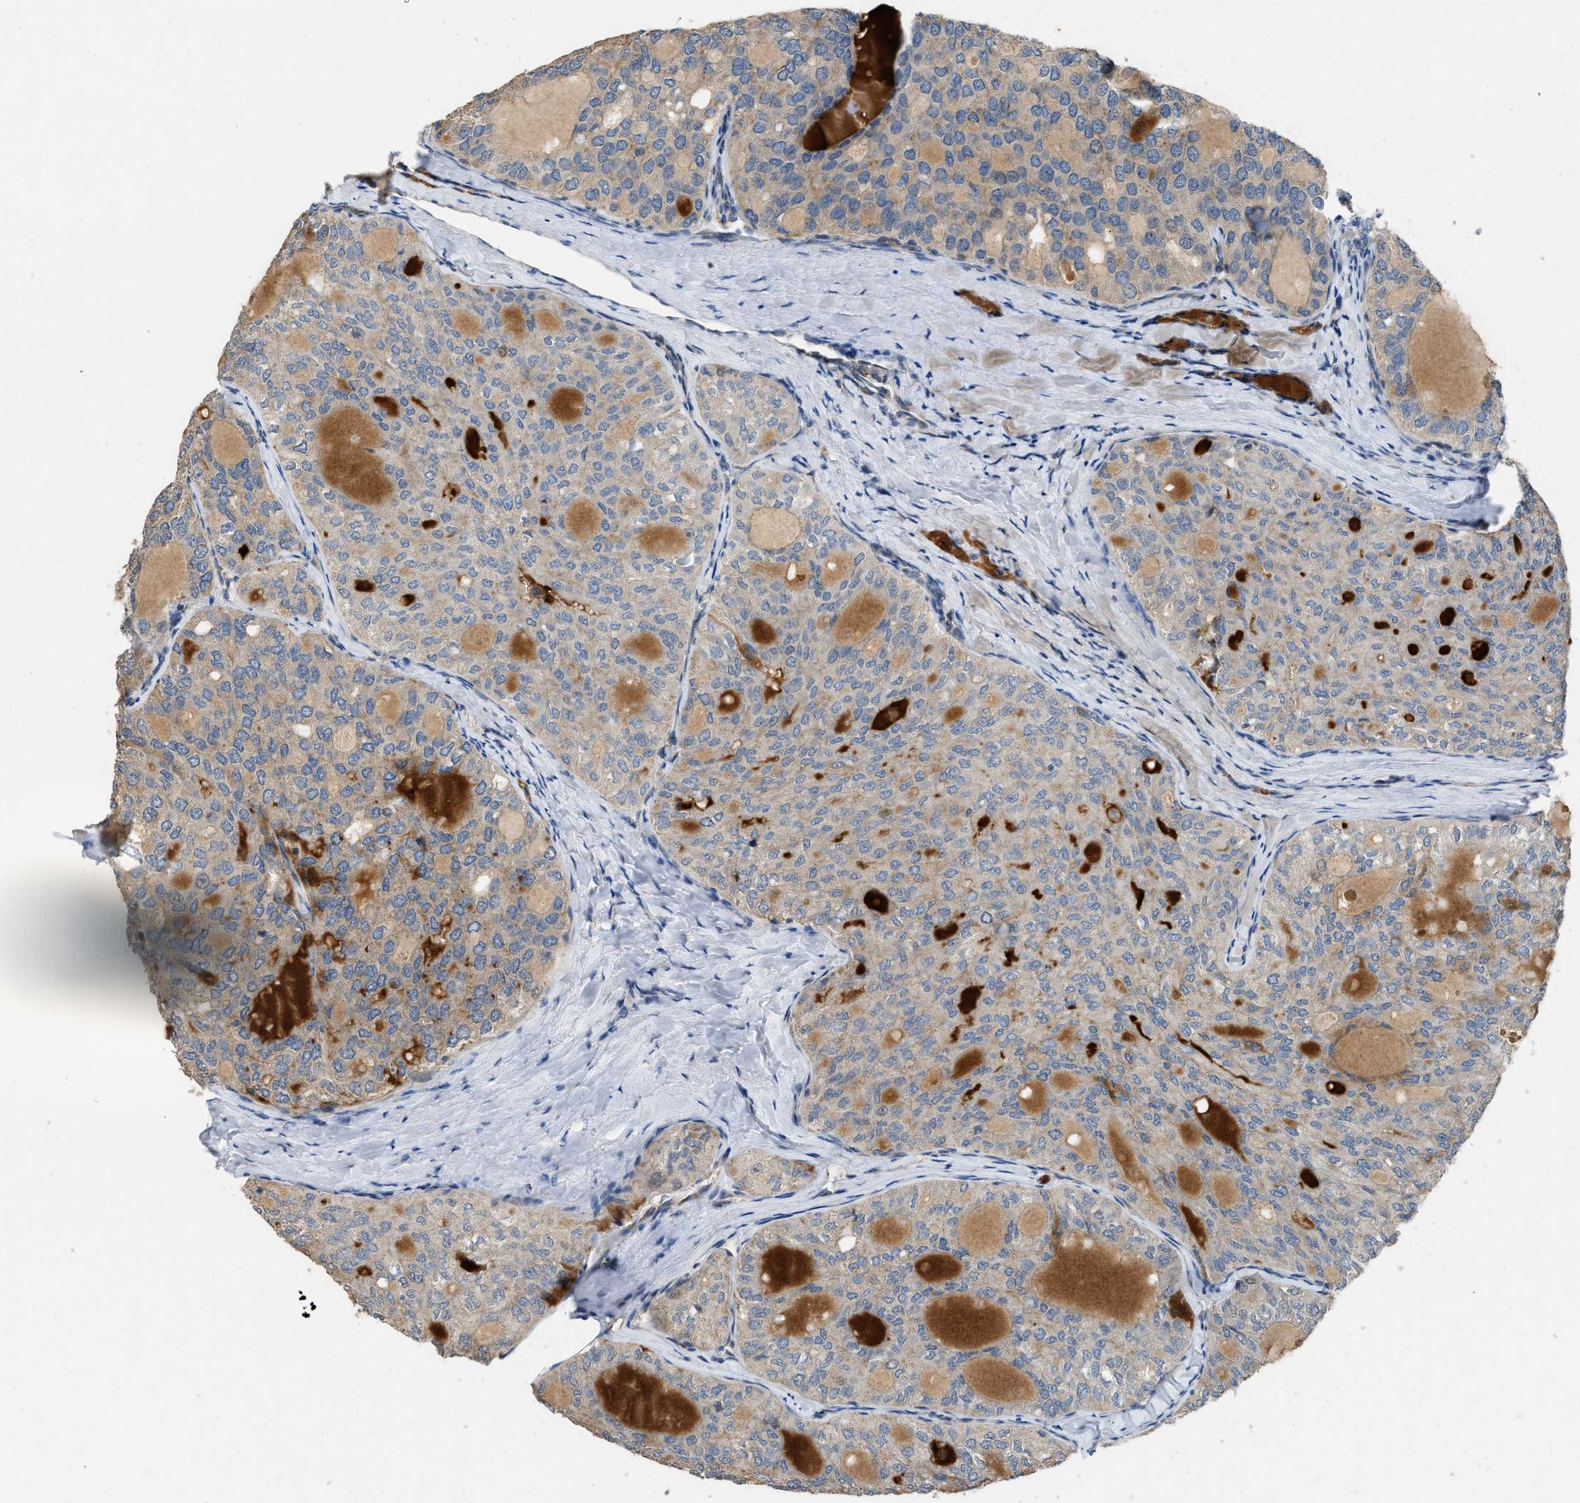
{"staining": {"intensity": "weak", "quantity": ">75%", "location": "cytoplasmic/membranous"}, "tissue": "thyroid cancer", "cell_type": "Tumor cells", "image_type": "cancer", "snomed": [{"axis": "morphology", "description": "Follicular adenoma carcinoma, NOS"}, {"axis": "topography", "description": "Thyroid gland"}], "caption": "Weak cytoplasmic/membranous expression is present in approximately >75% of tumor cells in thyroid cancer. Ihc stains the protein in brown and the nuclei are stained blue.", "gene": "TMEM150A", "patient": {"sex": "male", "age": 75}}